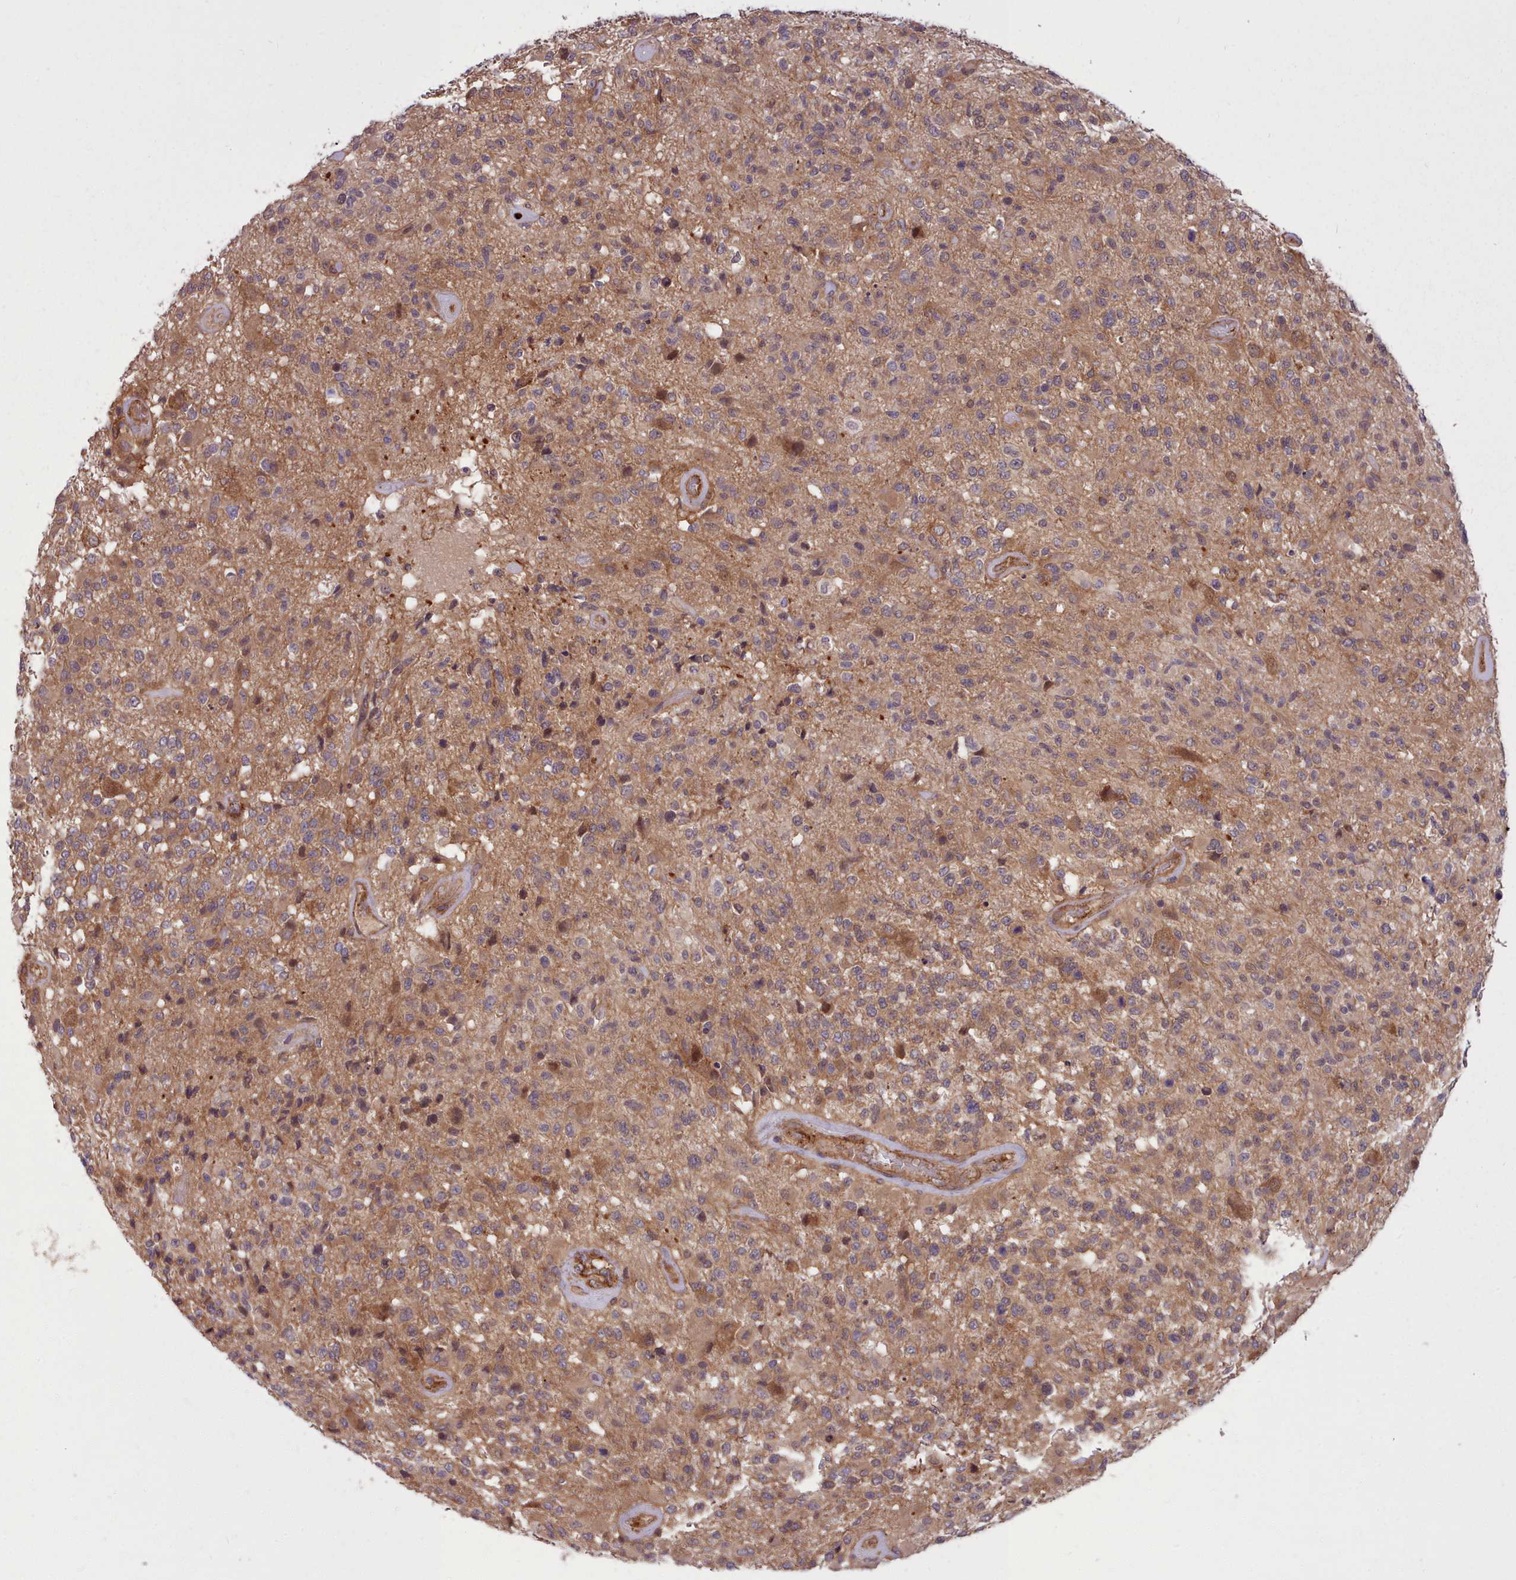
{"staining": {"intensity": "moderate", "quantity": ">75%", "location": "cytoplasmic/membranous"}, "tissue": "glioma", "cell_type": "Tumor cells", "image_type": "cancer", "snomed": [{"axis": "morphology", "description": "Glioma, malignant, High grade"}, {"axis": "morphology", "description": "Glioblastoma, NOS"}, {"axis": "topography", "description": "Brain"}], "caption": "Immunohistochemical staining of glioma reveals moderate cytoplasmic/membranous protein staining in about >75% of tumor cells. Immunohistochemistry stains the protein in brown and the nuclei are stained blue.", "gene": "STUB1", "patient": {"sex": "male", "age": 60}}